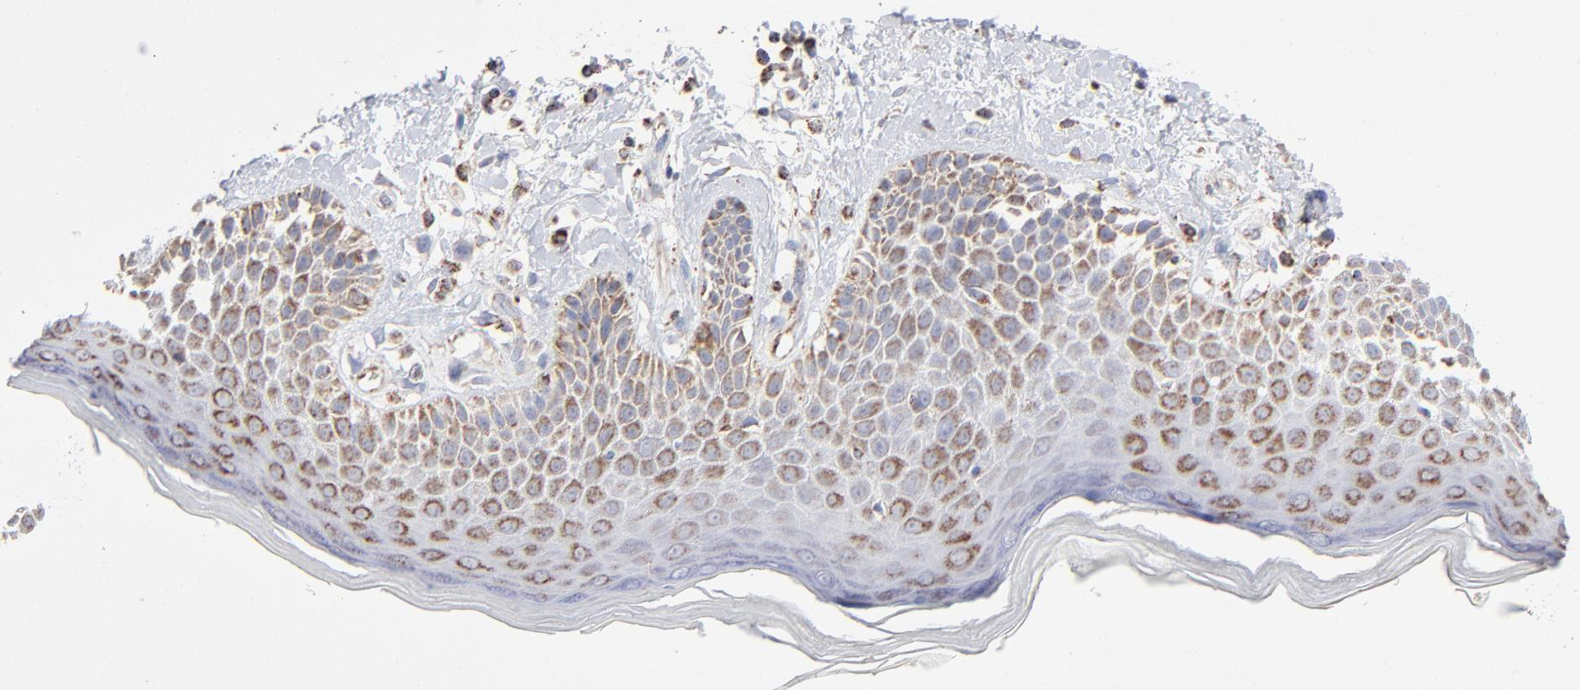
{"staining": {"intensity": "strong", "quantity": ">75%", "location": "cytoplasmic/membranous"}, "tissue": "skin", "cell_type": "Epidermal cells", "image_type": "normal", "snomed": [{"axis": "morphology", "description": "Normal tissue, NOS"}, {"axis": "topography", "description": "Anal"}], "caption": "Unremarkable skin was stained to show a protein in brown. There is high levels of strong cytoplasmic/membranous staining in approximately >75% of epidermal cells.", "gene": "ASB3", "patient": {"sex": "female", "age": 78}}